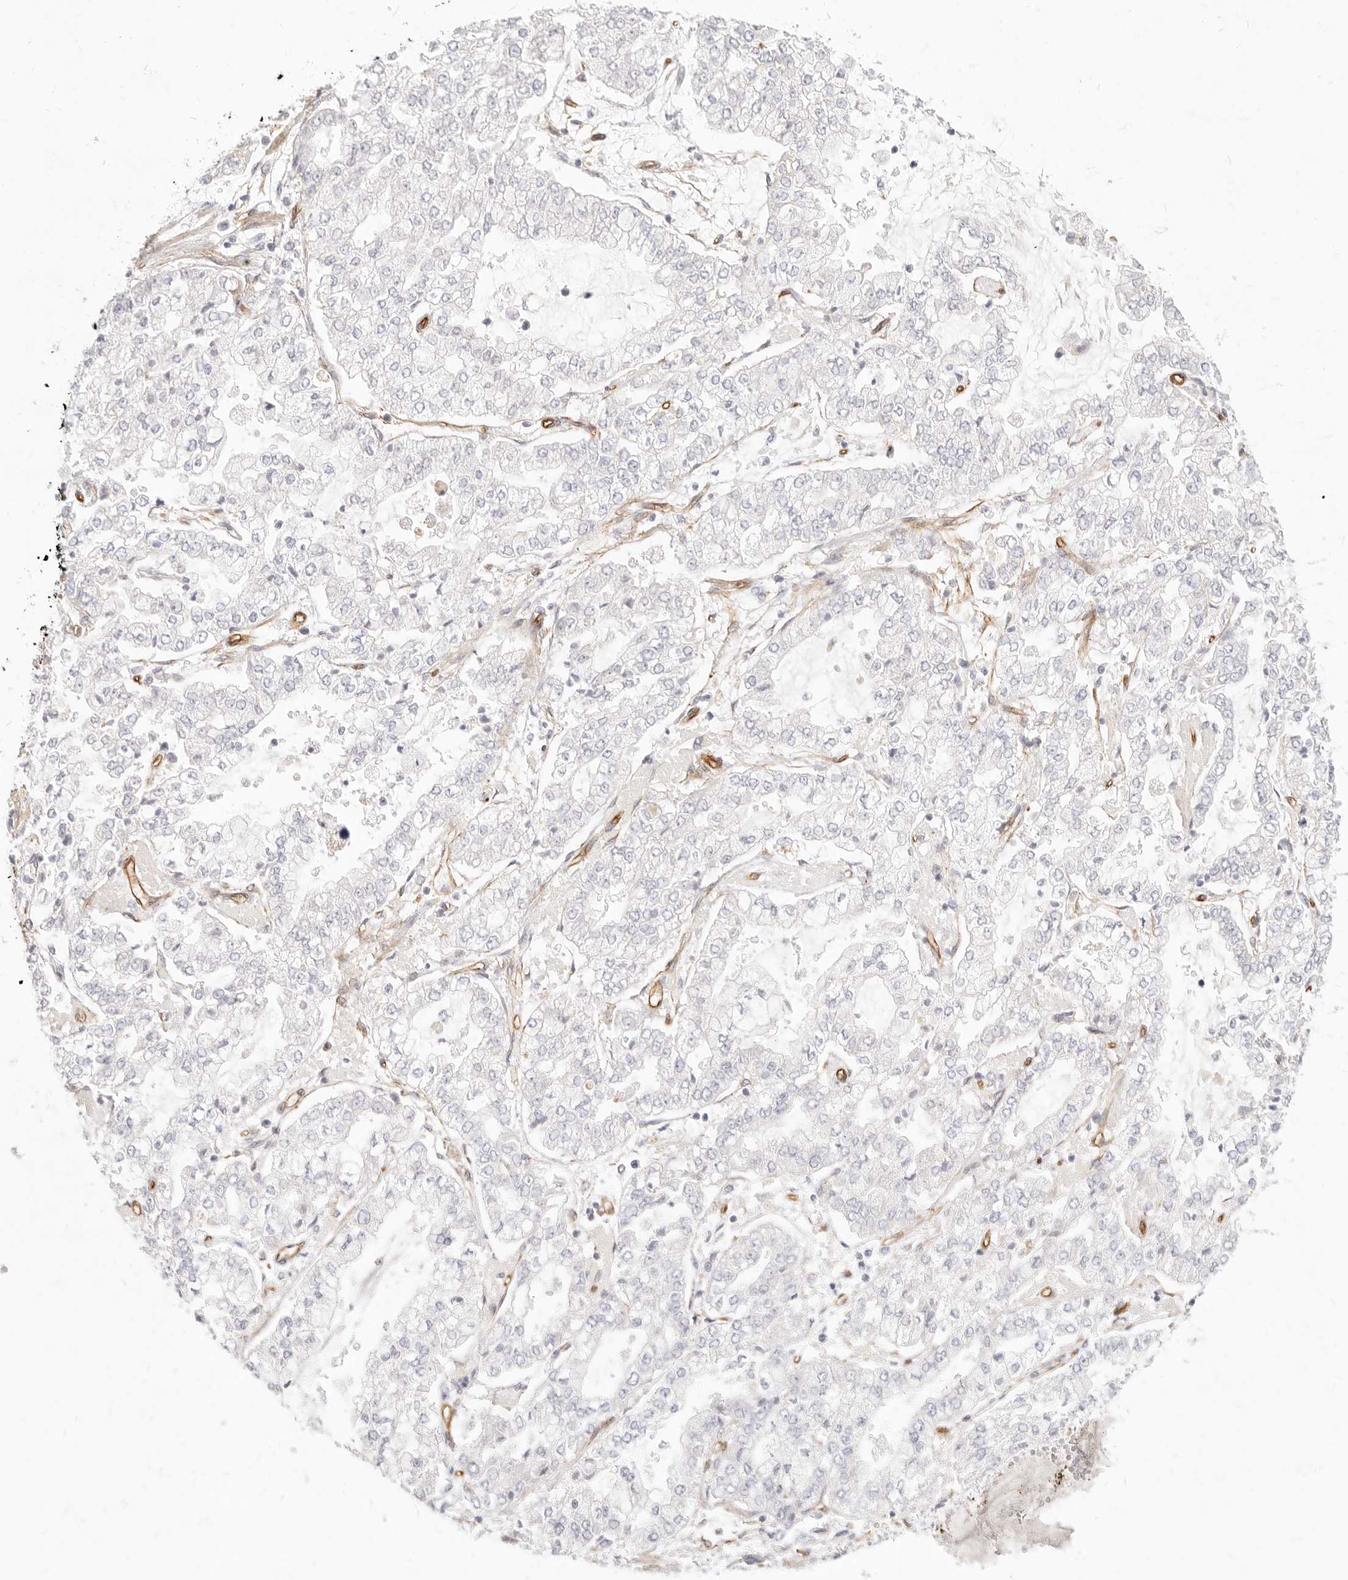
{"staining": {"intensity": "negative", "quantity": "none", "location": "none"}, "tissue": "stomach cancer", "cell_type": "Tumor cells", "image_type": "cancer", "snomed": [{"axis": "morphology", "description": "Adenocarcinoma, NOS"}, {"axis": "topography", "description": "Stomach"}], "caption": "Immunohistochemistry (IHC) micrograph of stomach adenocarcinoma stained for a protein (brown), which shows no staining in tumor cells.", "gene": "NUS1", "patient": {"sex": "male", "age": 76}}